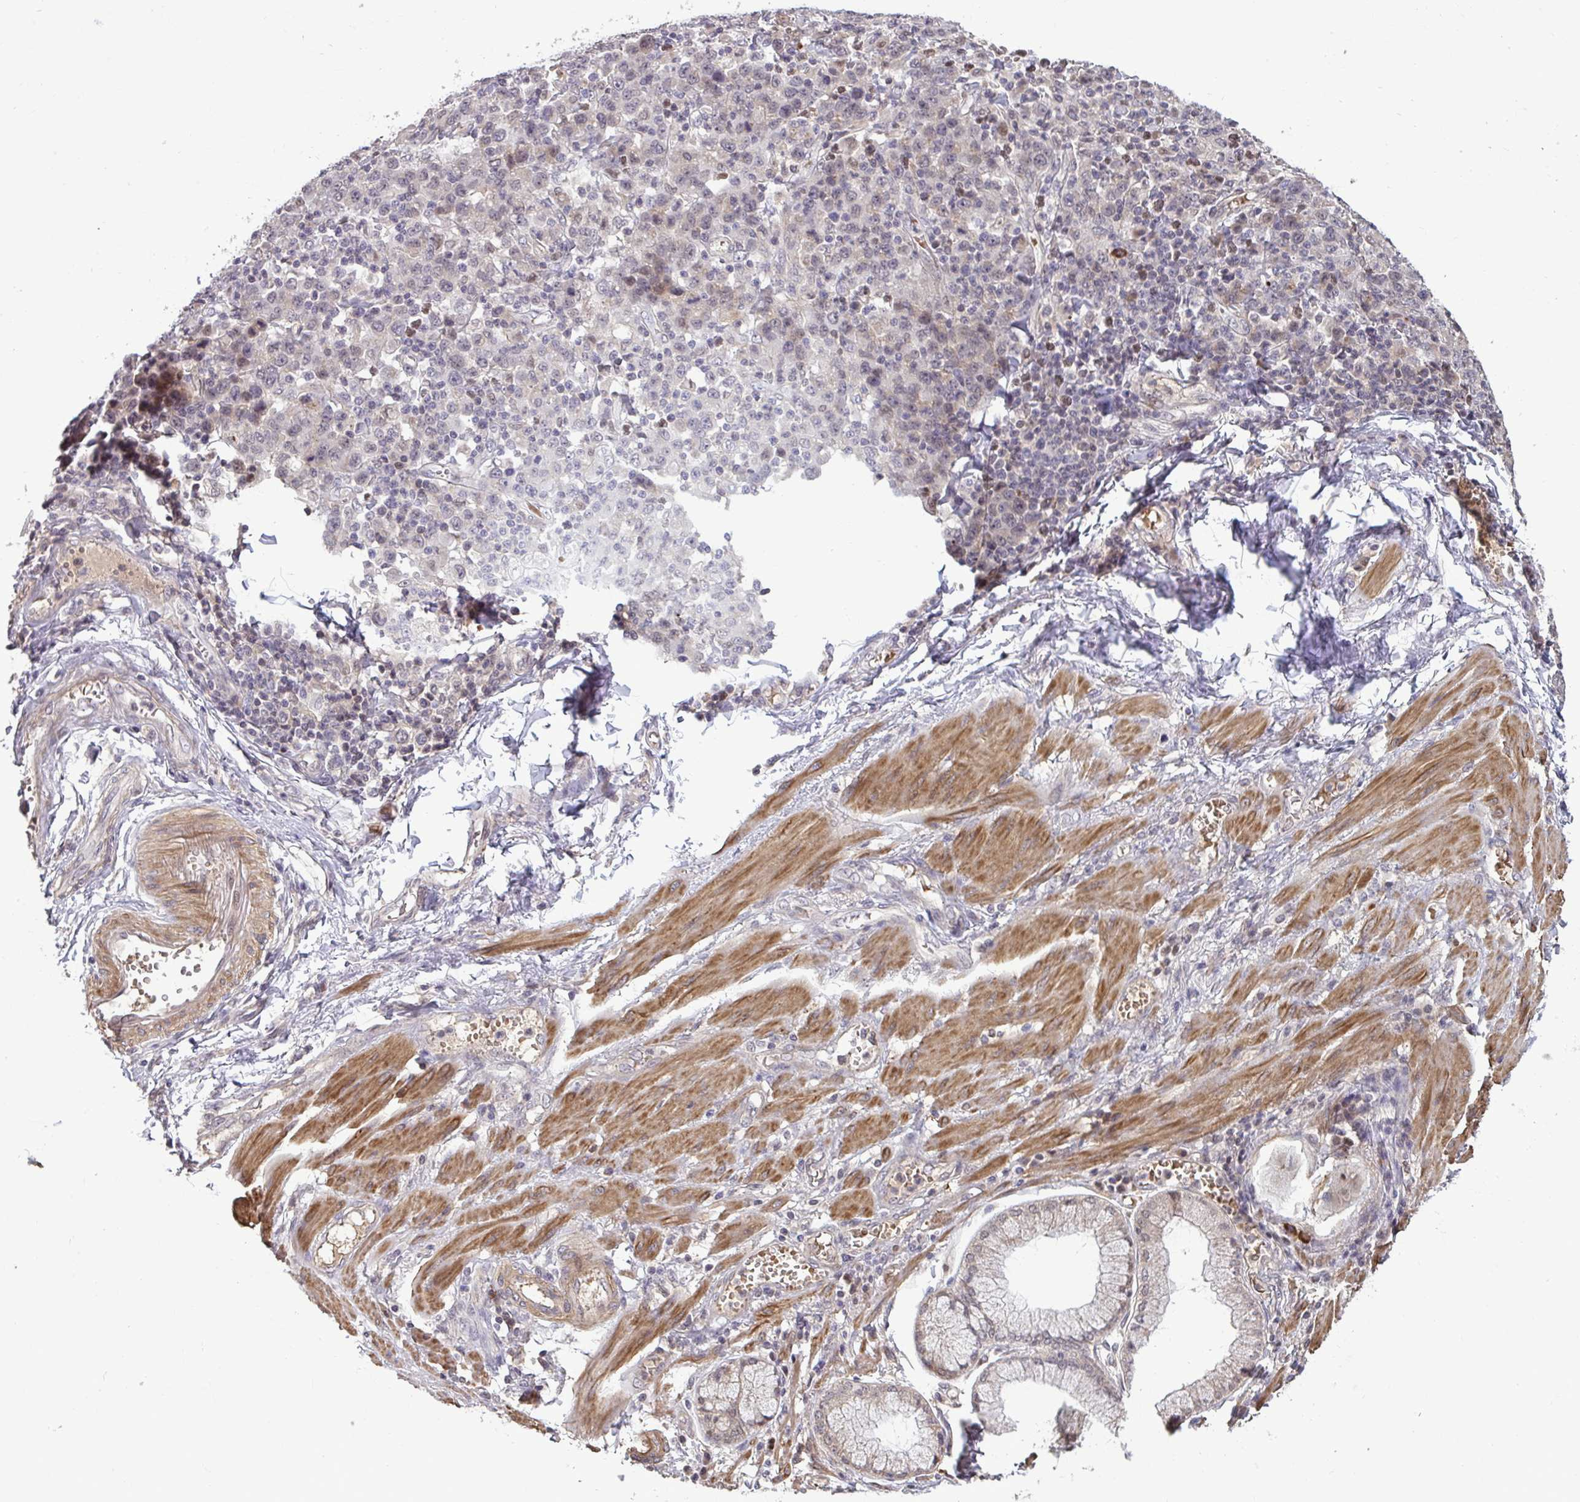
{"staining": {"intensity": "negative", "quantity": "none", "location": "none"}, "tissue": "stomach cancer", "cell_type": "Tumor cells", "image_type": "cancer", "snomed": [{"axis": "morphology", "description": "Adenocarcinoma, NOS"}, {"axis": "topography", "description": "Stomach, upper"}], "caption": "Tumor cells are negative for brown protein staining in stomach cancer.", "gene": "ZSCAN9", "patient": {"sex": "male", "age": 69}}